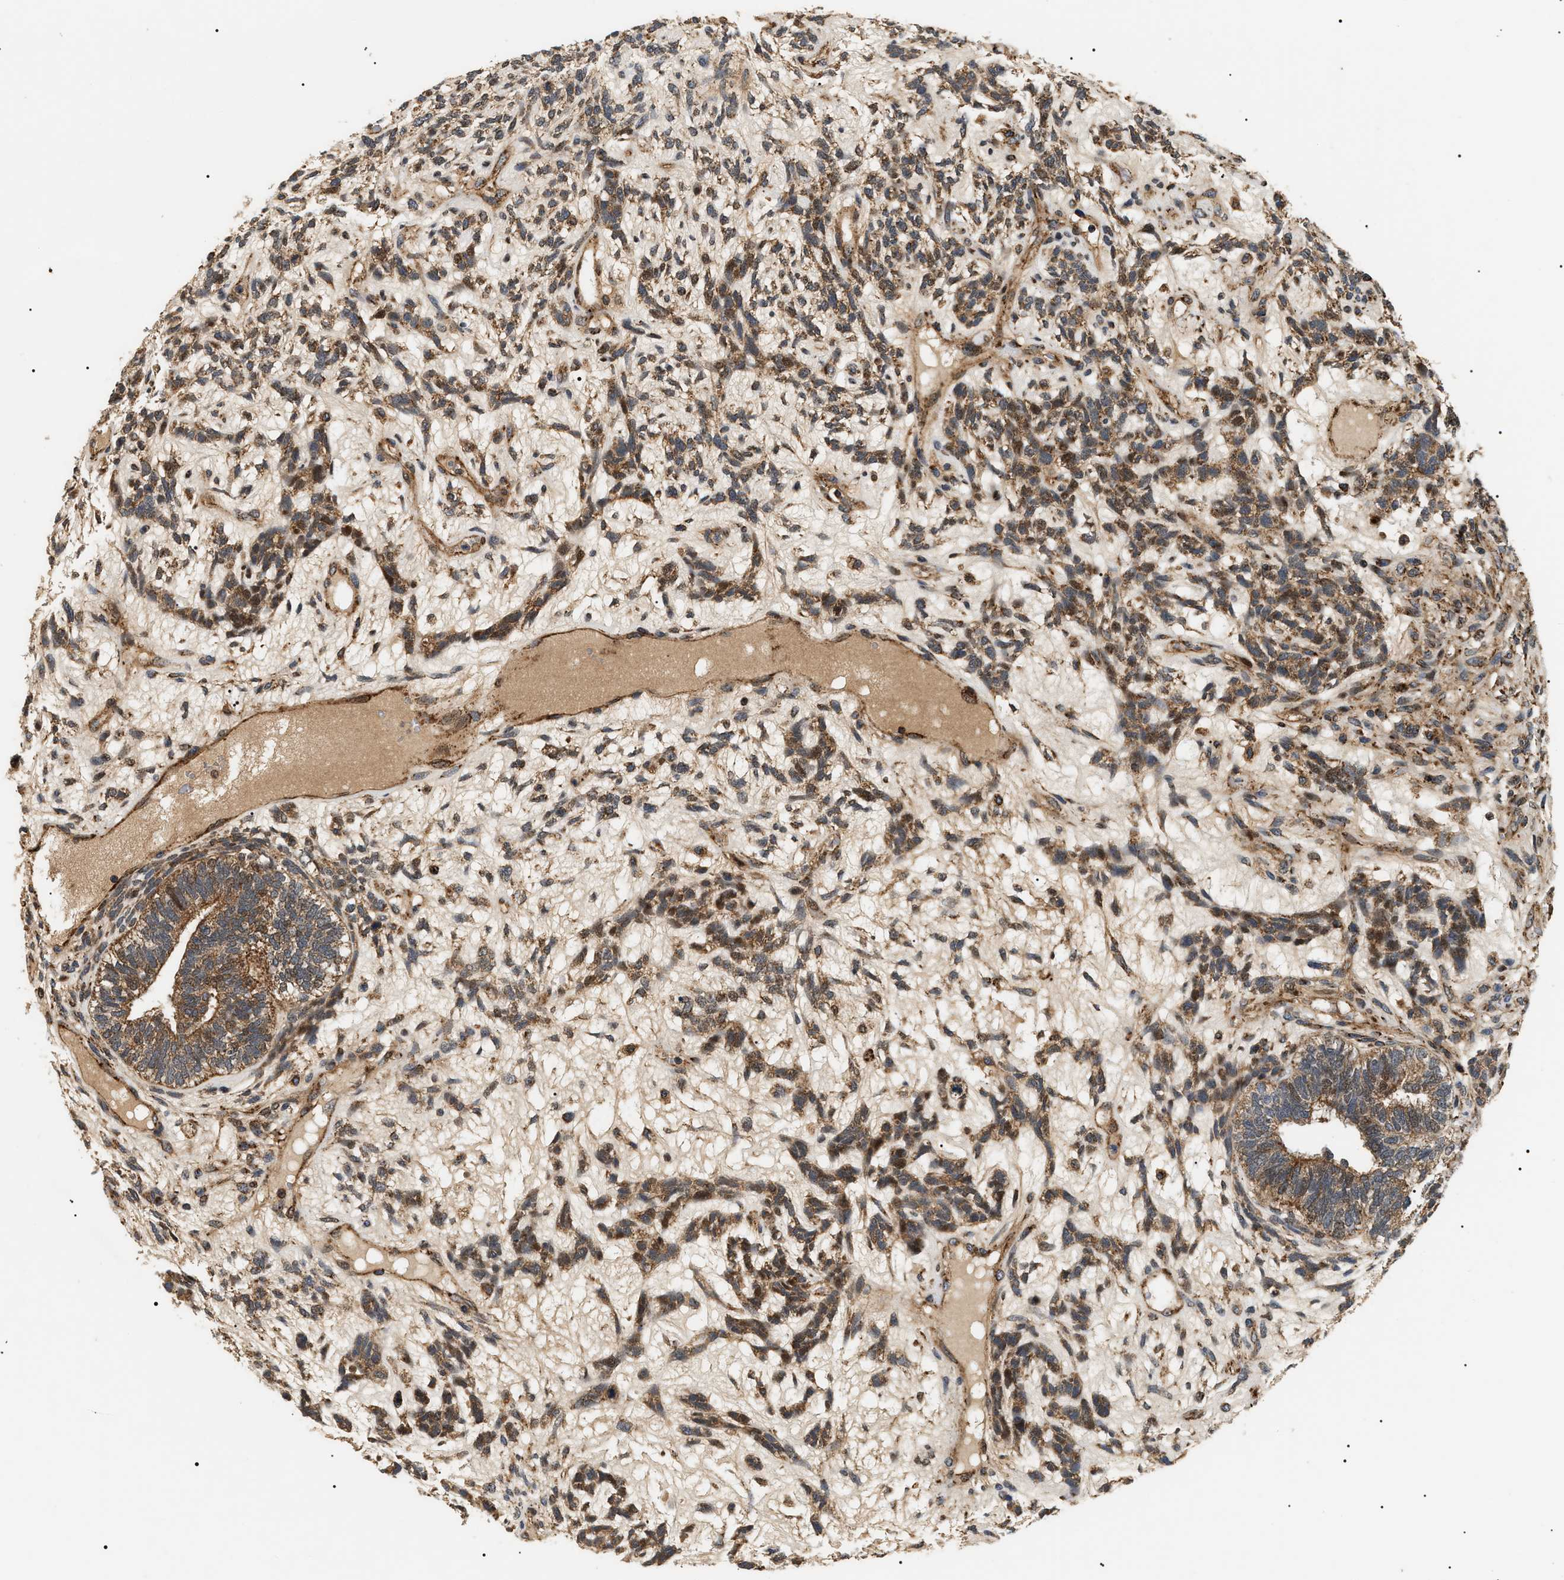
{"staining": {"intensity": "moderate", "quantity": ">75%", "location": "cytoplasmic/membranous"}, "tissue": "testis cancer", "cell_type": "Tumor cells", "image_type": "cancer", "snomed": [{"axis": "morphology", "description": "Seminoma, NOS"}, {"axis": "topography", "description": "Testis"}], "caption": "Immunohistochemistry photomicrograph of human seminoma (testis) stained for a protein (brown), which demonstrates medium levels of moderate cytoplasmic/membranous staining in about >75% of tumor cells.", "gene": "ZBTB26", "patient": {"sex": "male", "age": 28}}